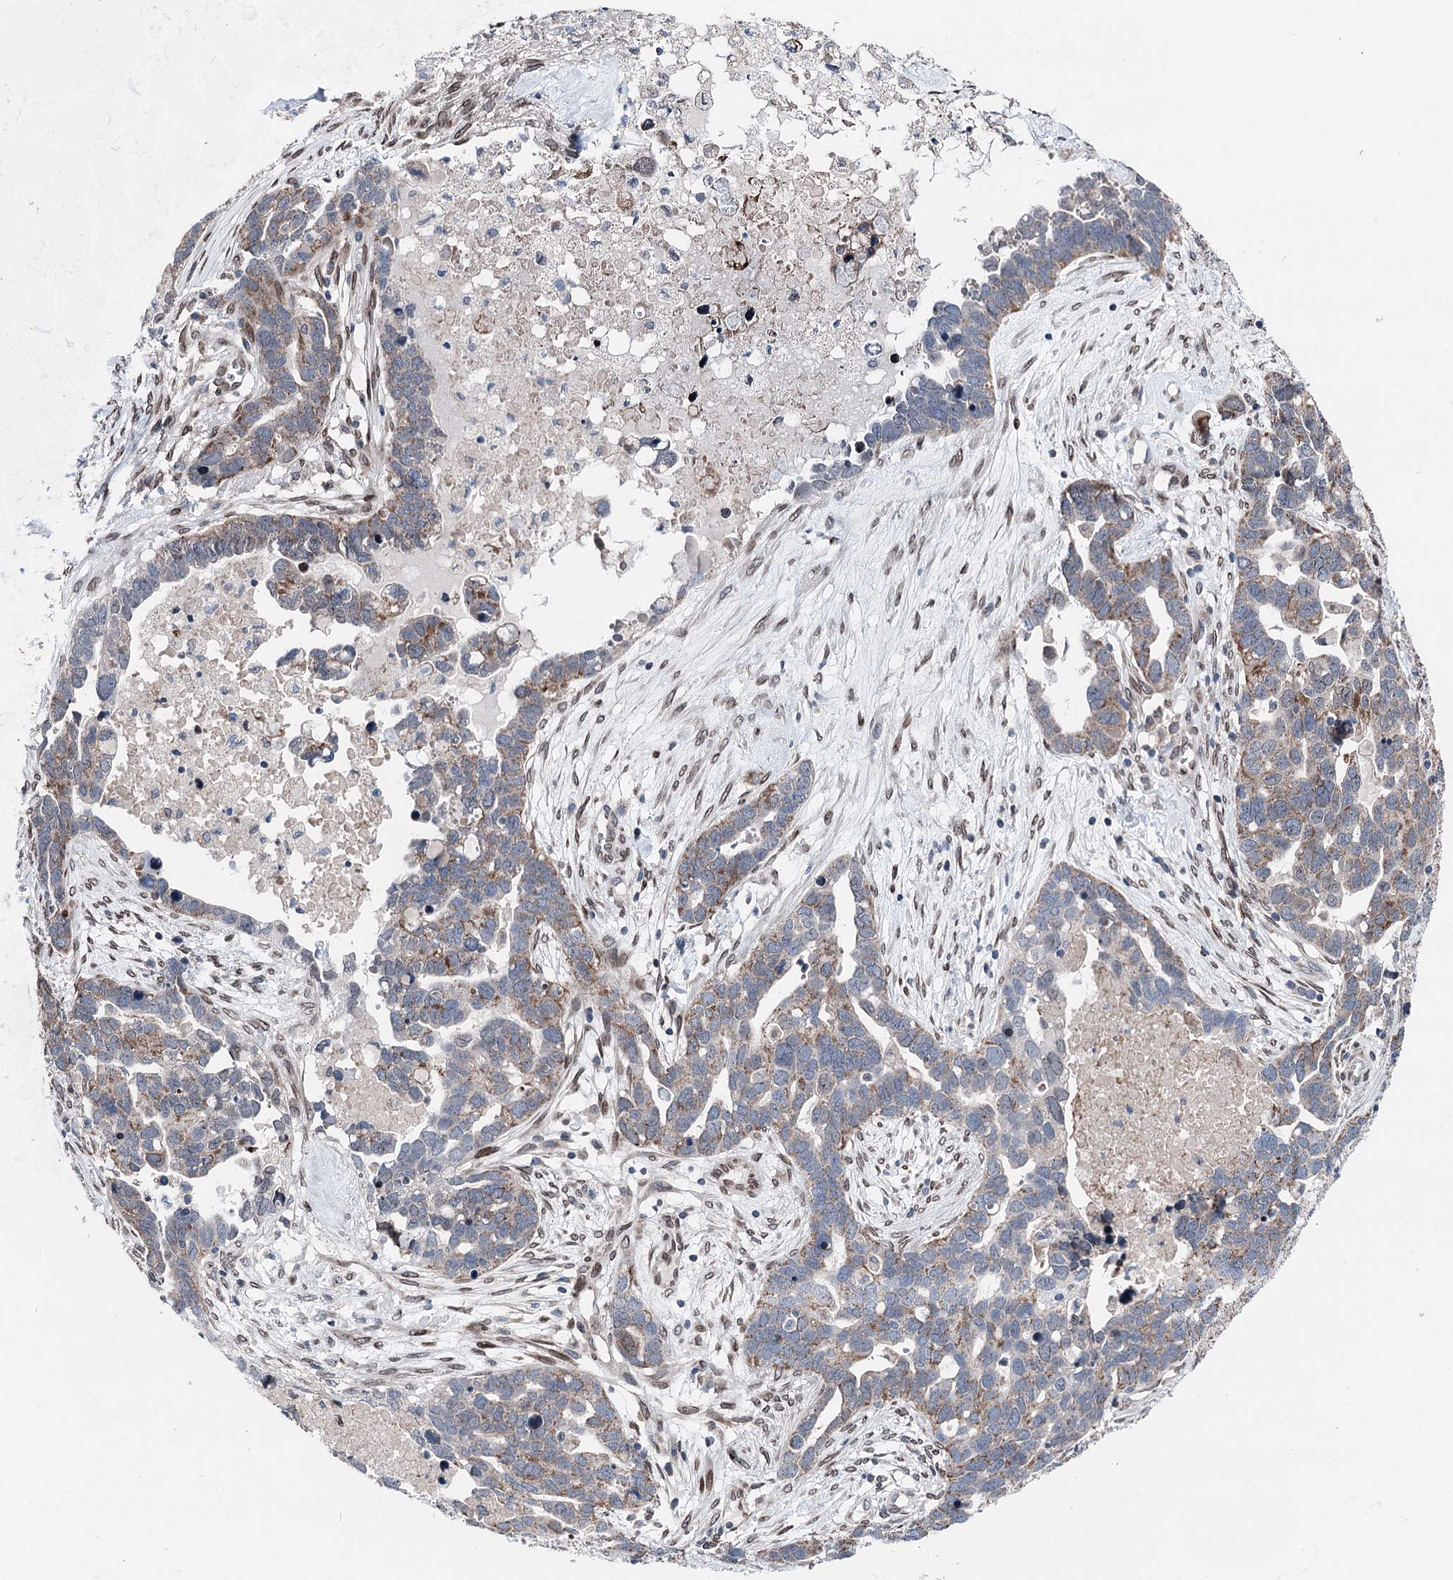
{"staining": {"intensity": "moderate", "quantity": "25%-75%", "location": "cytoplasmic/membranous"}, "tissue": "ovarian cancer", "cell_type": "Tumor cells", "image_type": "cancer", "snomed": [{"axis": "morphology", "description": "Cystadenocarcinoma, serous, NOS"}, {"axis": "topography", "description": "Ovary"}], "caption": "Immunohistochemical staining of ovarian cancer reveals medium levels of moderate cytoplasmic/membranous expression in about 25%-75% of tumor cells.", "gene": "MRPL14", "patient": {"sex": "female", "age": 54}}